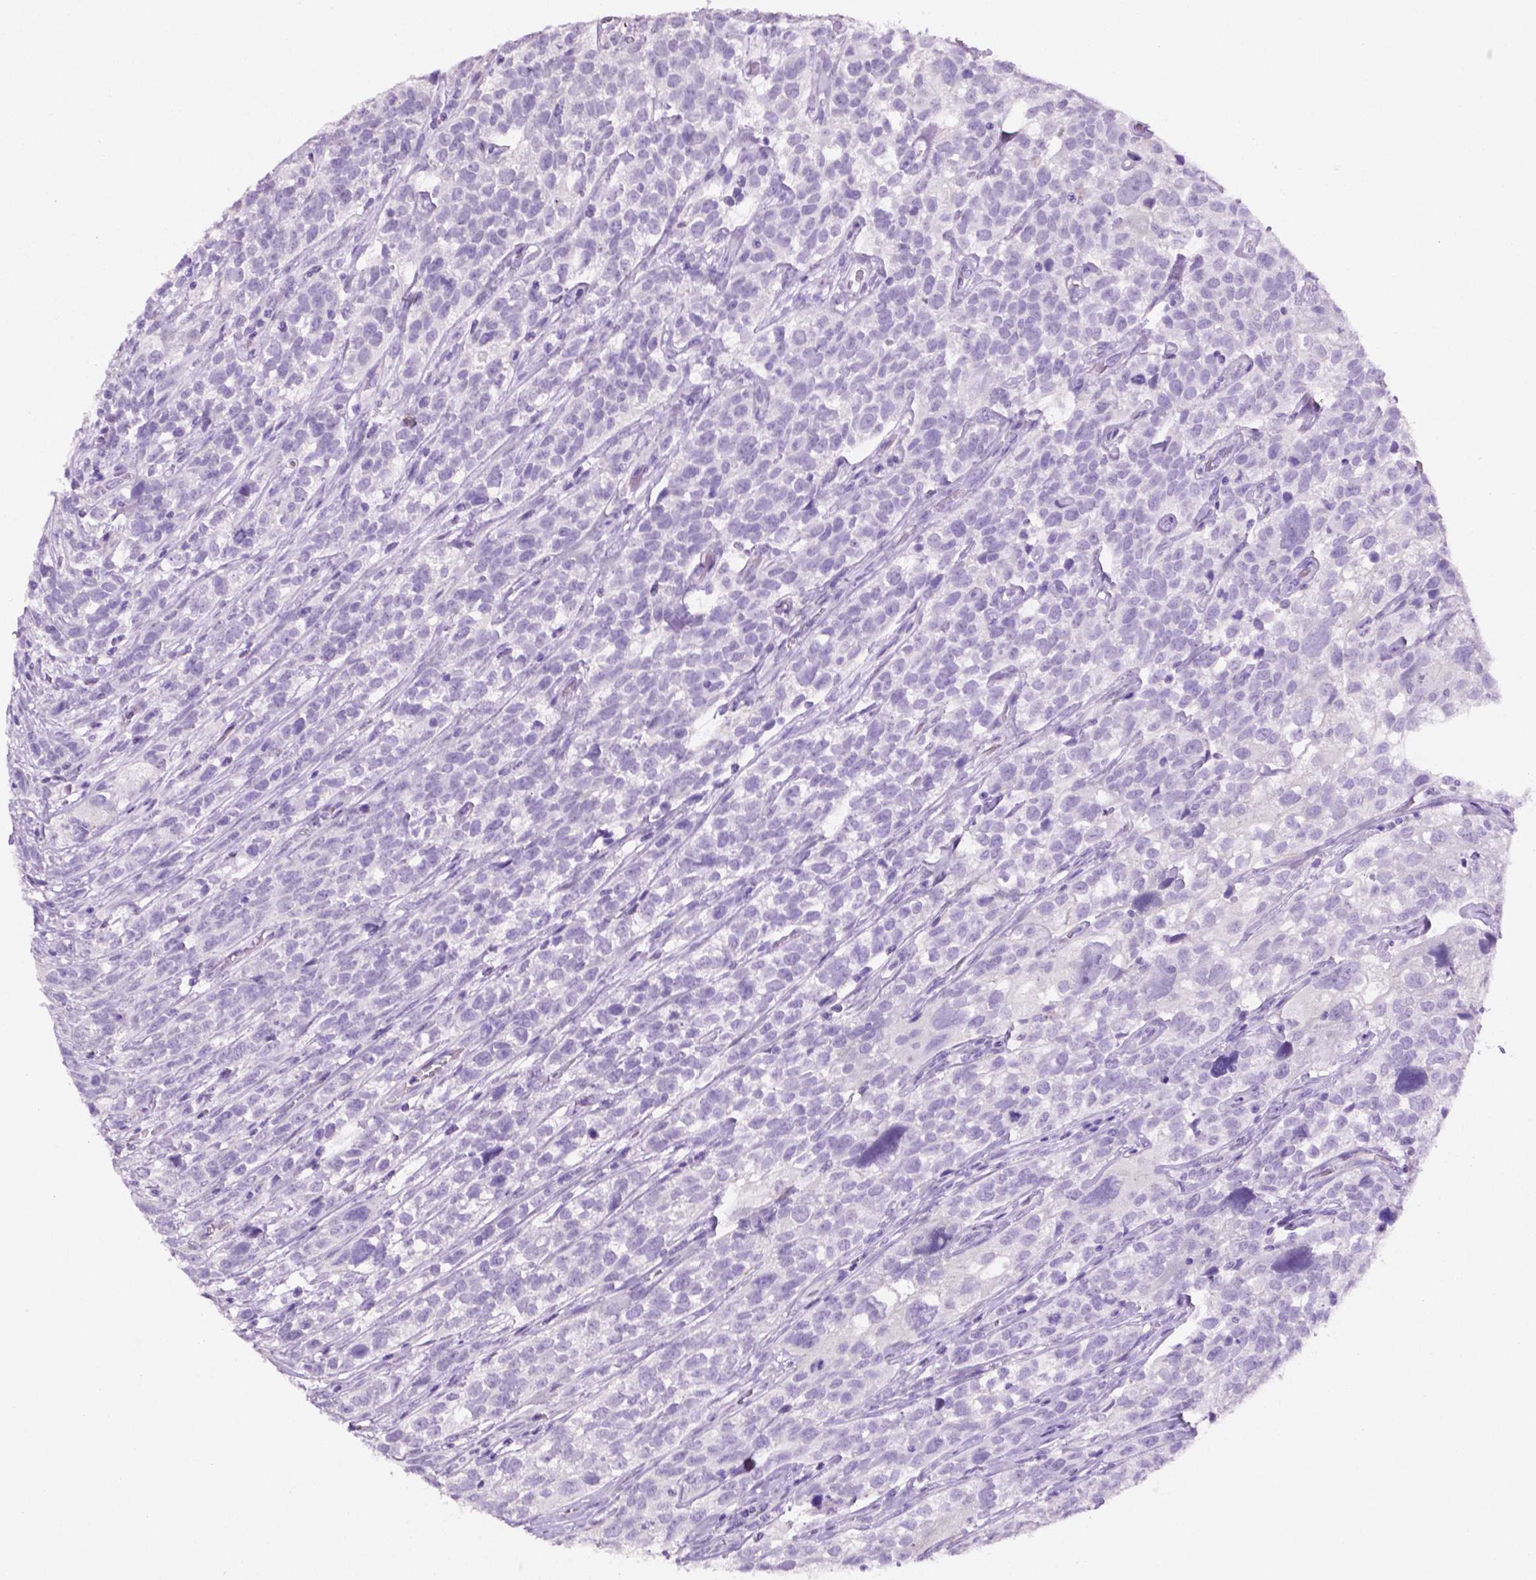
{"staining": {"intensity": "negative", "quantity": "none", "location": "none"}, "tissue": "urothelial cancer", "cell_type": "Tumor cells", "image_type": "cancer", "snomed": [{"axis": "morphology", "description": "Urothelial carcinoma, High grade"}, {"axis": "topography", "description": "Urinary bladder"}], "caption": "Tumor cells are negative for protein expression in human urothelial cancer.", "gene": "PHGR1", "patient": {"sex": "female", "age": 58}}